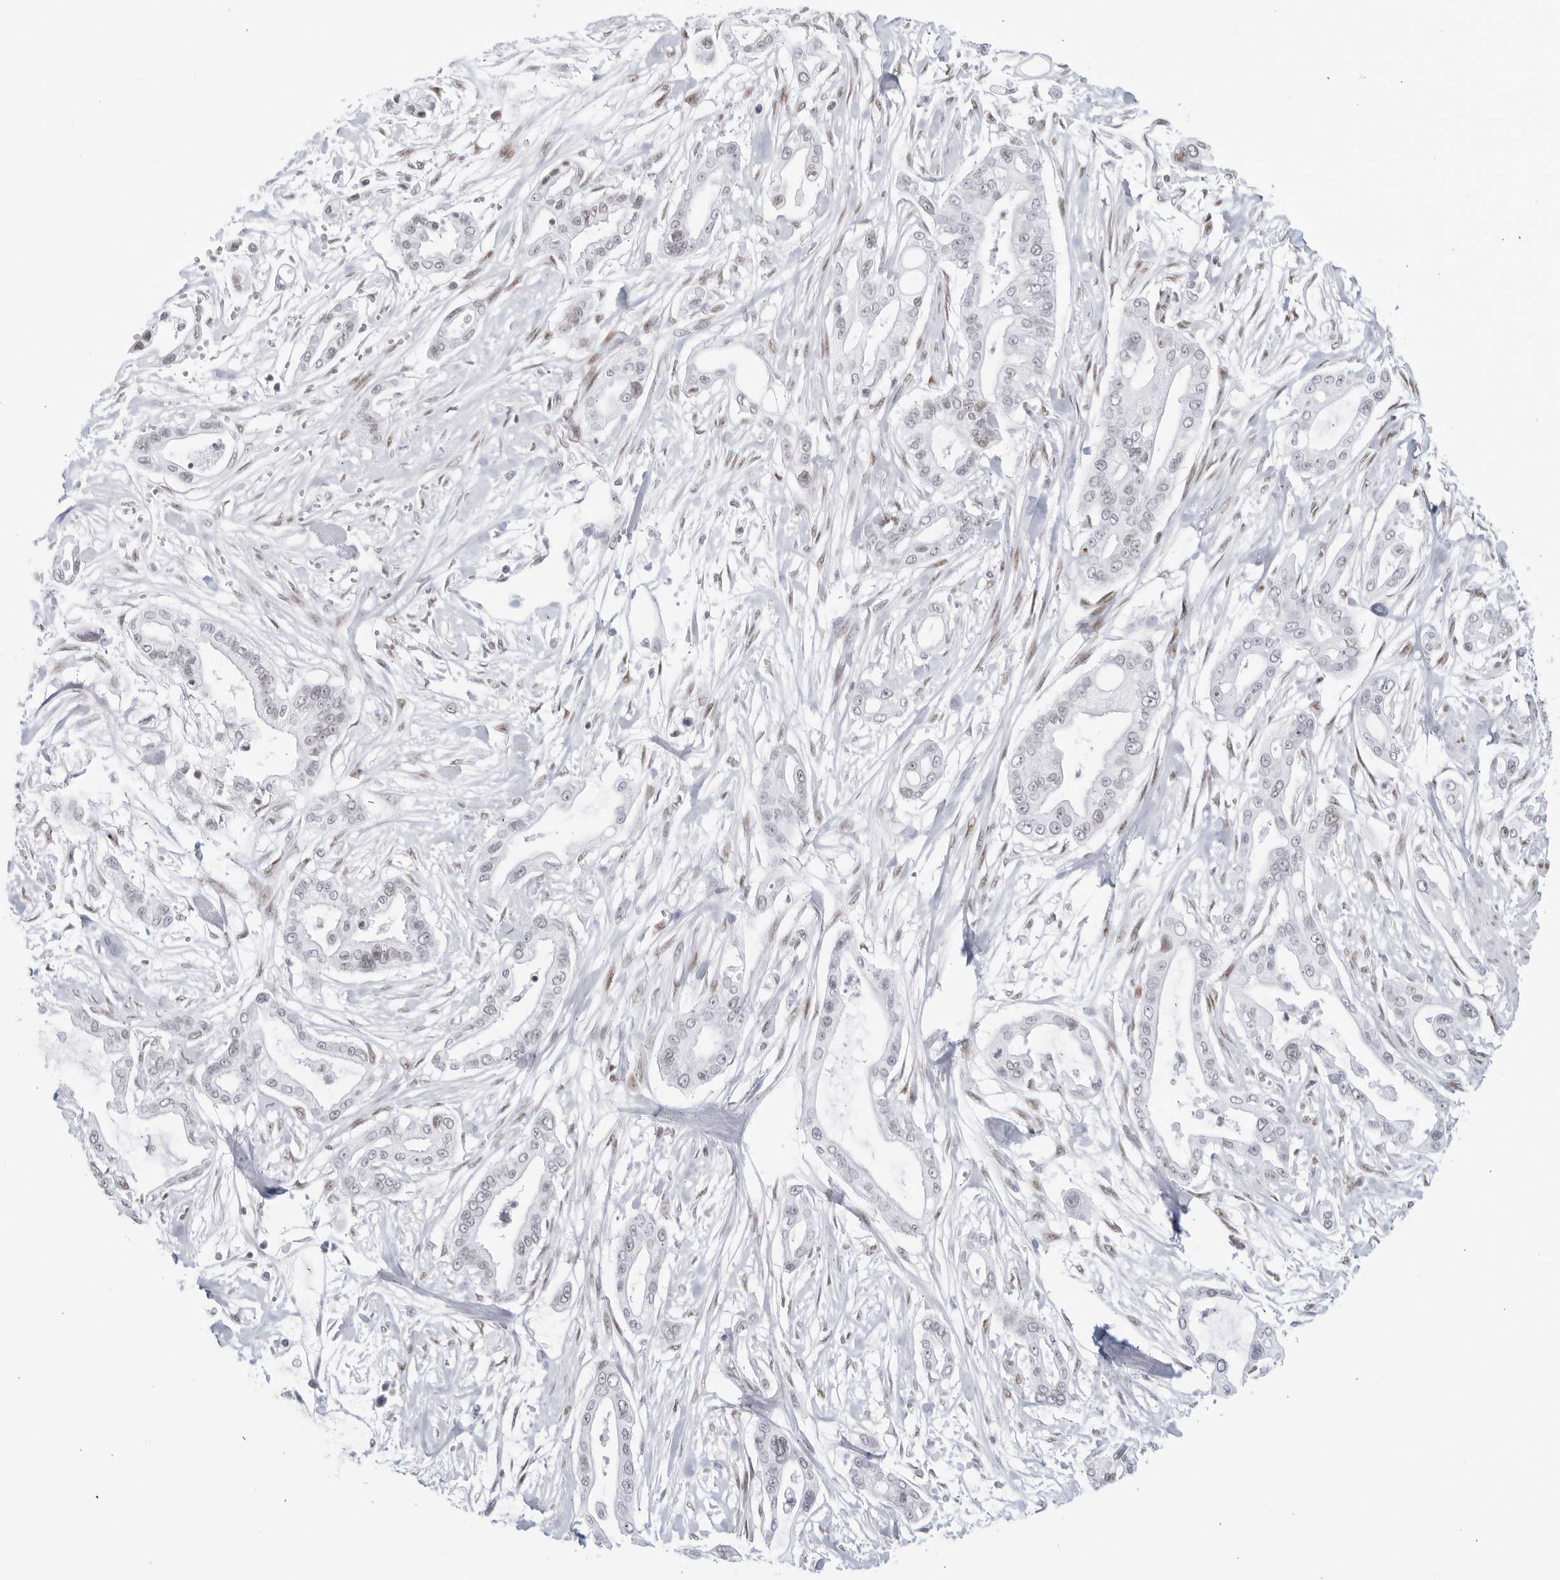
{"staining": {"intensity": "negative", "quantity": "none", "location": "none"}, "tissue": "pancreatic cancer", "cell_type": "Tumor cells", "image_type": "cancer", "snomed": [{"axis": "morphology", "description": "Adenocarcinoma, NOS"}, {"axis": "topography", "description": "Pancreas"}], "caption": "Tumor cells show no significant protein staining in pancreatic adenocarcinoma. (Brightfield microscopy of DAB IHC at high magnification).", "gene": "HP1BP3", "patient": {"sex": "male", "age": 68}}